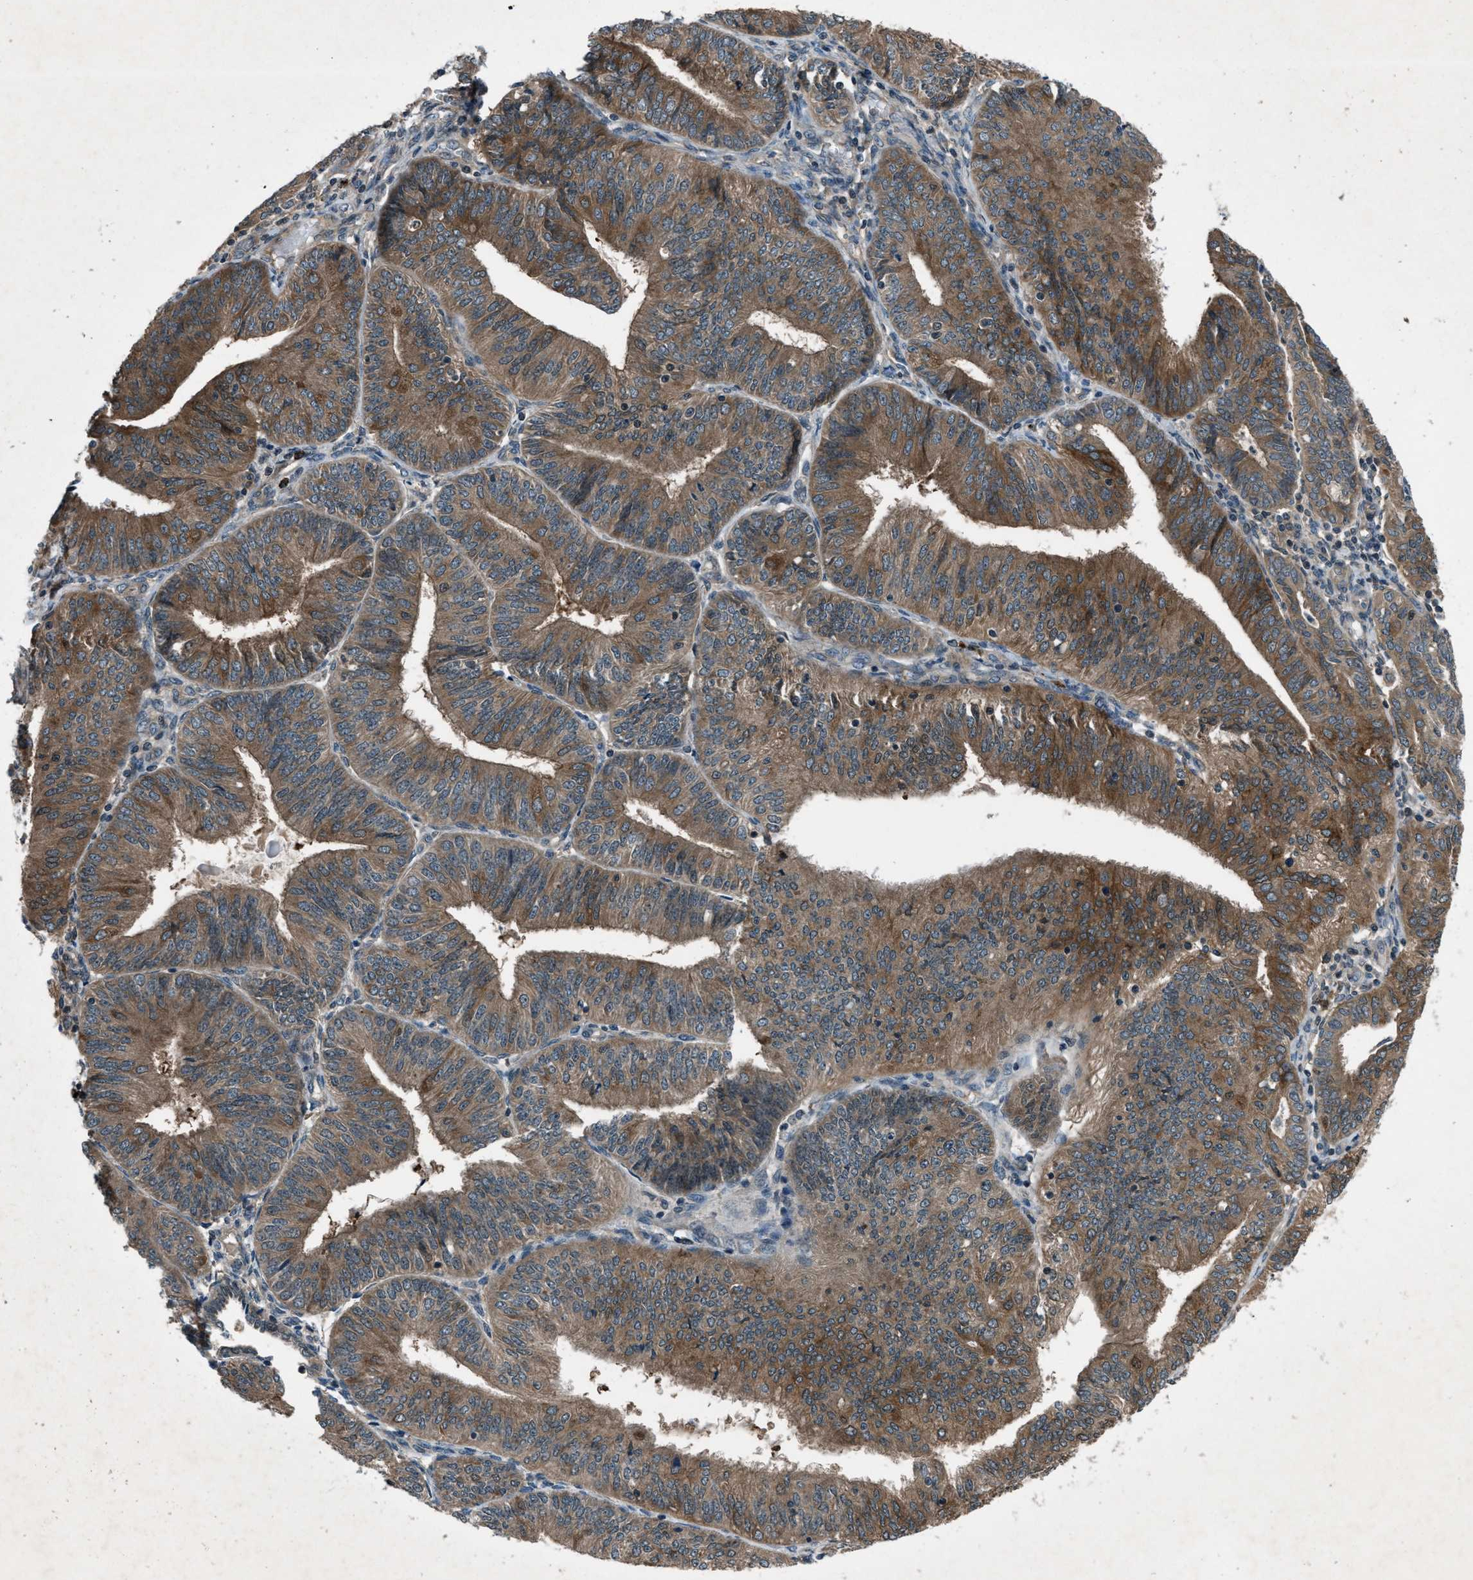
{"staining": {"intensity": "moderate", "quantity": ">75%", "location": "cytoplasmic/membranous"}, "tissue": "endometrial cancer", "cell_type": "Tumor cells", "image_type": "cancer", "snomed": [{"axis": "morphology", "description": "Adenocarcinoma, NOS"}, {"axis": "topography", "description": "Endometrium"}], "caption": "Endometrial cancer stained with immunohistochemistry shows moderate cytoplasmic/membranous positivity in about >75% of tumor cells.", "gene": "EPSTI1", "patient": {"sex": "female", "age": 58}}